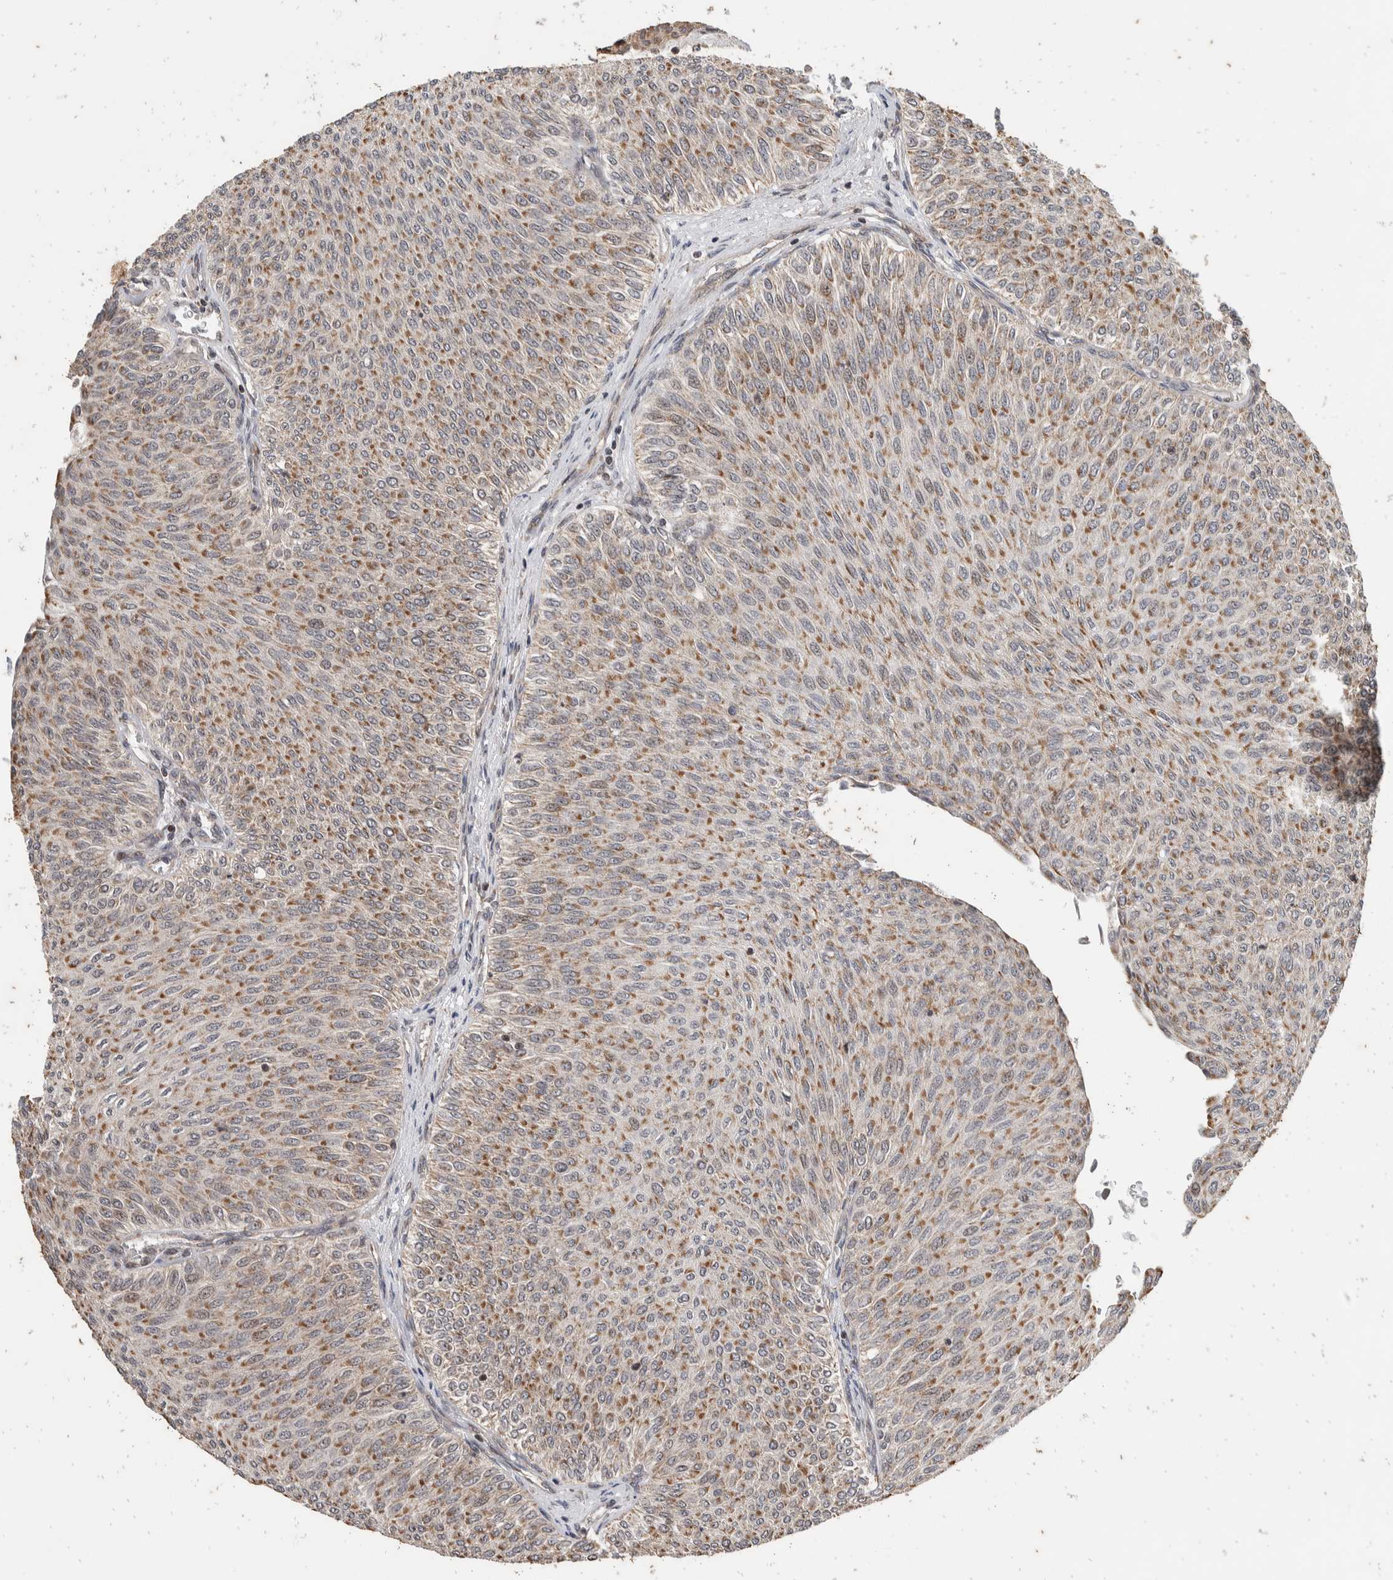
{"staining": {"intensity": "weak", "quantity": ">75%", "location": "cytoplasmic/membranous"}, "tissue": "urothelial cancer", "cell_type": "Tumor cells", "image_type": "cancer", "snomed": [{"axis": "morphology", "description": "Urothelial carcinoma, Low grade"}, {"axis": "topography", "description": "Urinary bladder"}], "caption": "Urothelial cancer stained with a protein marker demonstrates weak staining in tumor cells.", "gene": "ATXN7L1", "patient": {"sex": "male", "age": 78}}